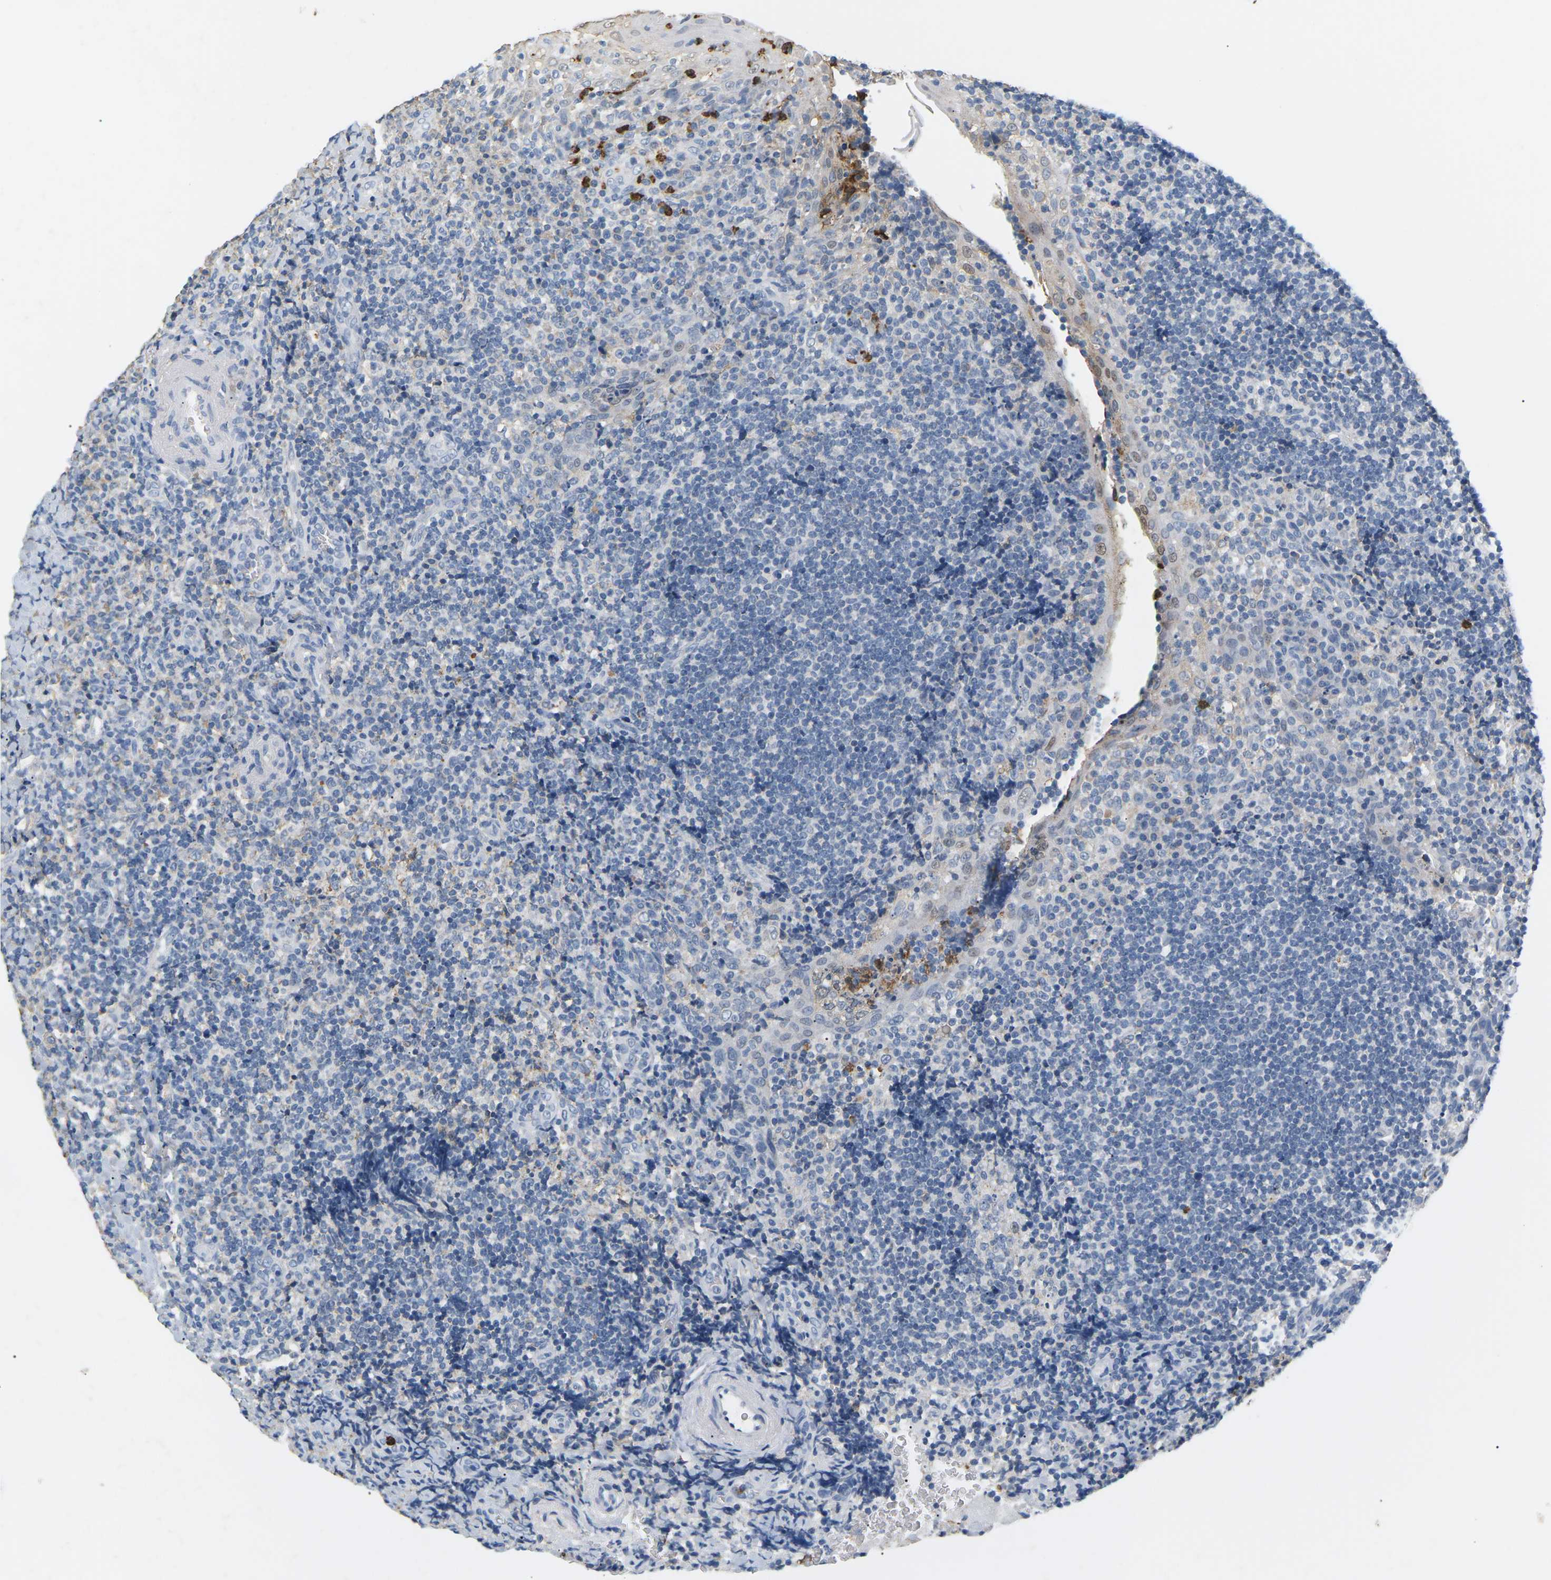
{"staining": {"intensity": "negative", "quantity": "none", "location": "none"}, "tissue": "tonsil", "cell_type": "Germinal center cells", "image_type": "normal", "snomed": [{"axis": "morphology", "description": "Normal tissue, NOS"}, {"axis": "topography", "description": "Tonsil"}], "caption": "Immunohistochemistry histopathology image of normal tonsil: tonsil stained with DAB reveals no significant protein staining in germinal center cells. Brightfield microscopy of immunohistochemistry stained with DAB (3,3'-diaminobenzidine) (brown) and hematoxylin (blue), captured at high magnification.", "gene": "ADM", "patient": {"sex": "male", "age": 37}}